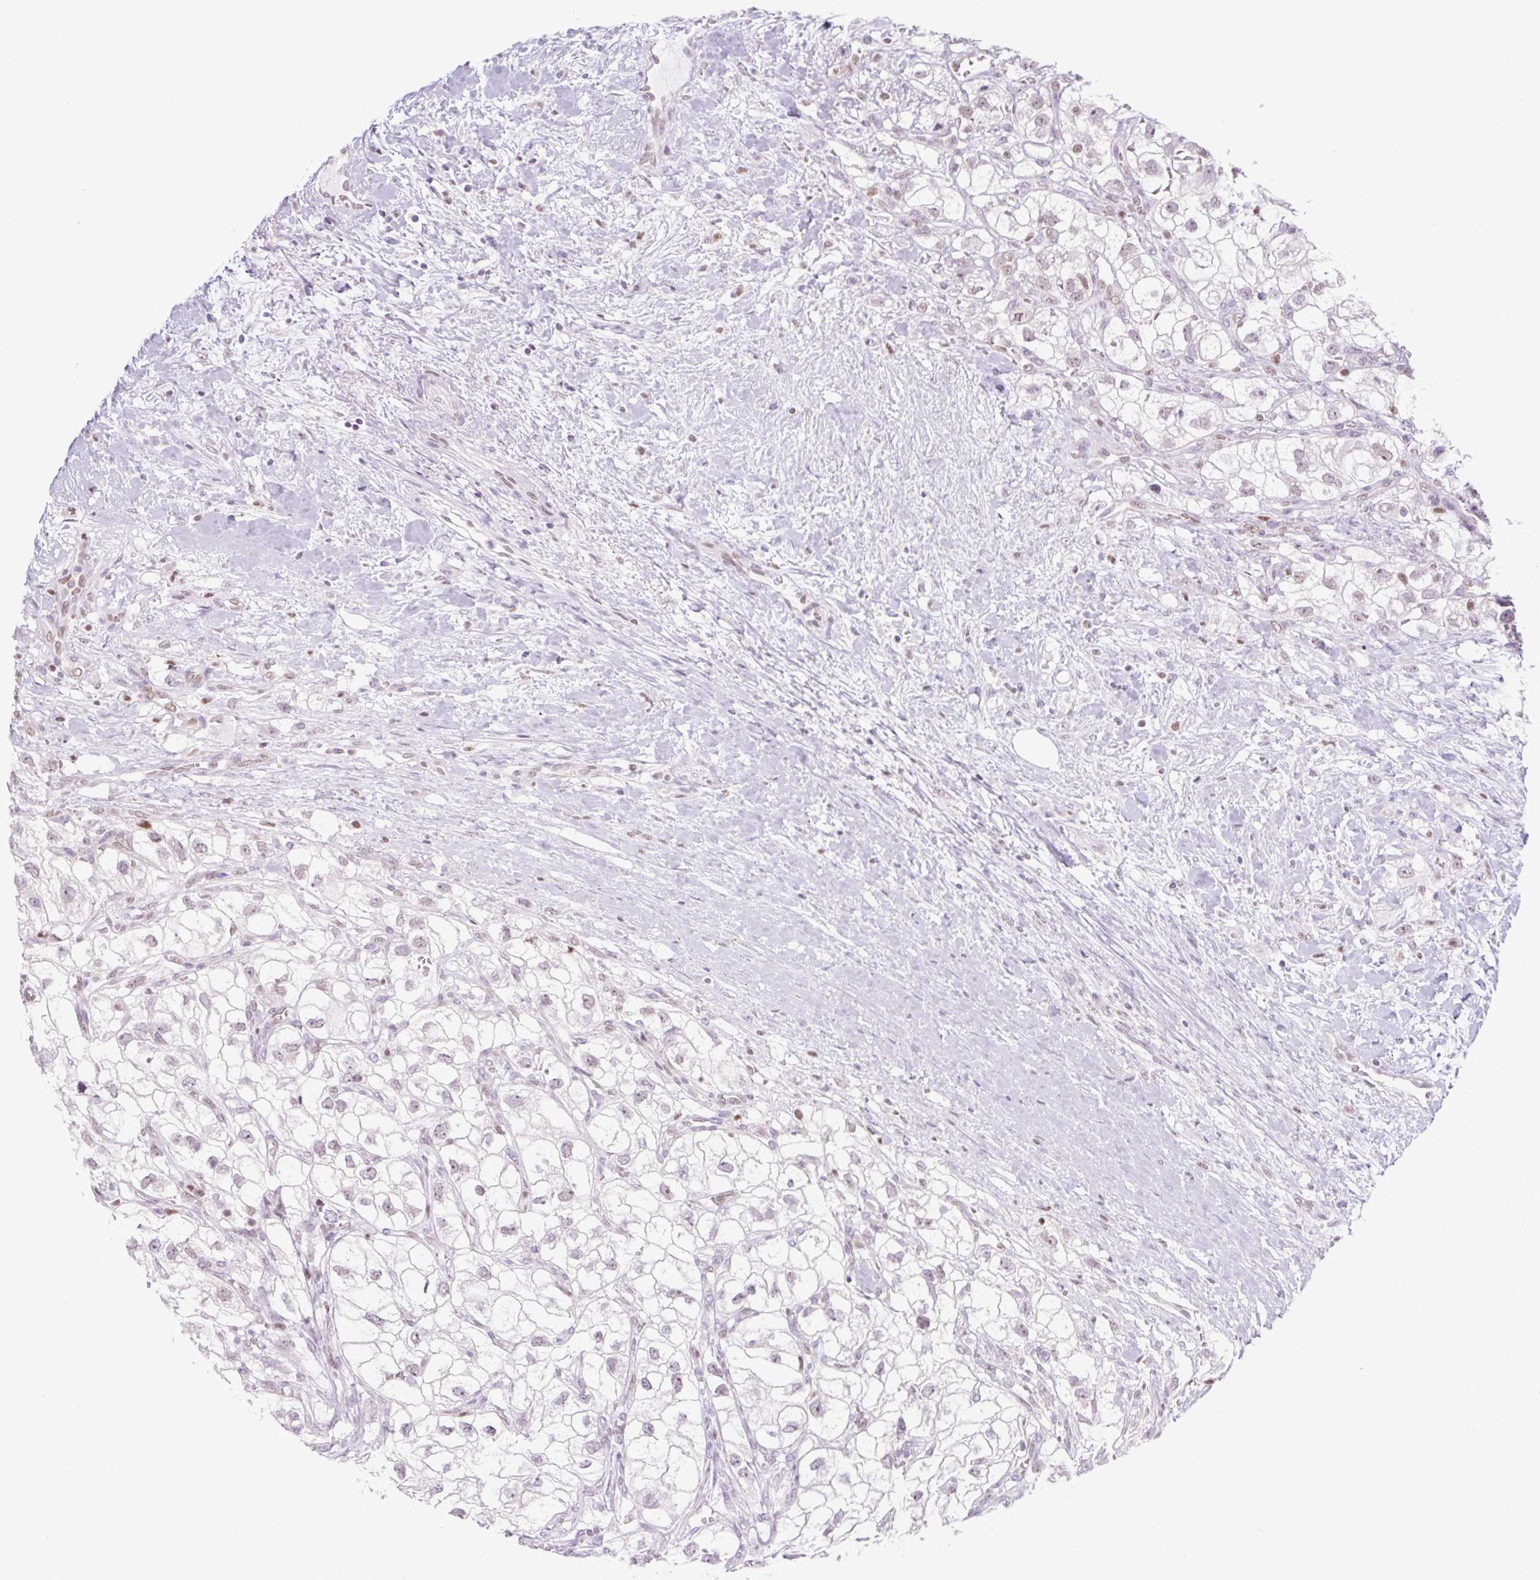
{"staining": {"intensity": "weak", "quantity": "<25%", "location": "nuclear"}, "tissue": "renal cancer", "cell_type": "Tumor cells", "image_type": "cancer", "snomed": [{"axis": "morphology", "description": "Adenocarcinoma, NOS"}, {"axis": "topography", "description": "Kidney"}], "caption": "DAB immunohistochemical staining of renal cancer exhibits no significant positivity in tumor cells. Nuclei are stained in blue.", "gene": "TLE3", "patient": {"sex": "male", "age": 59}}